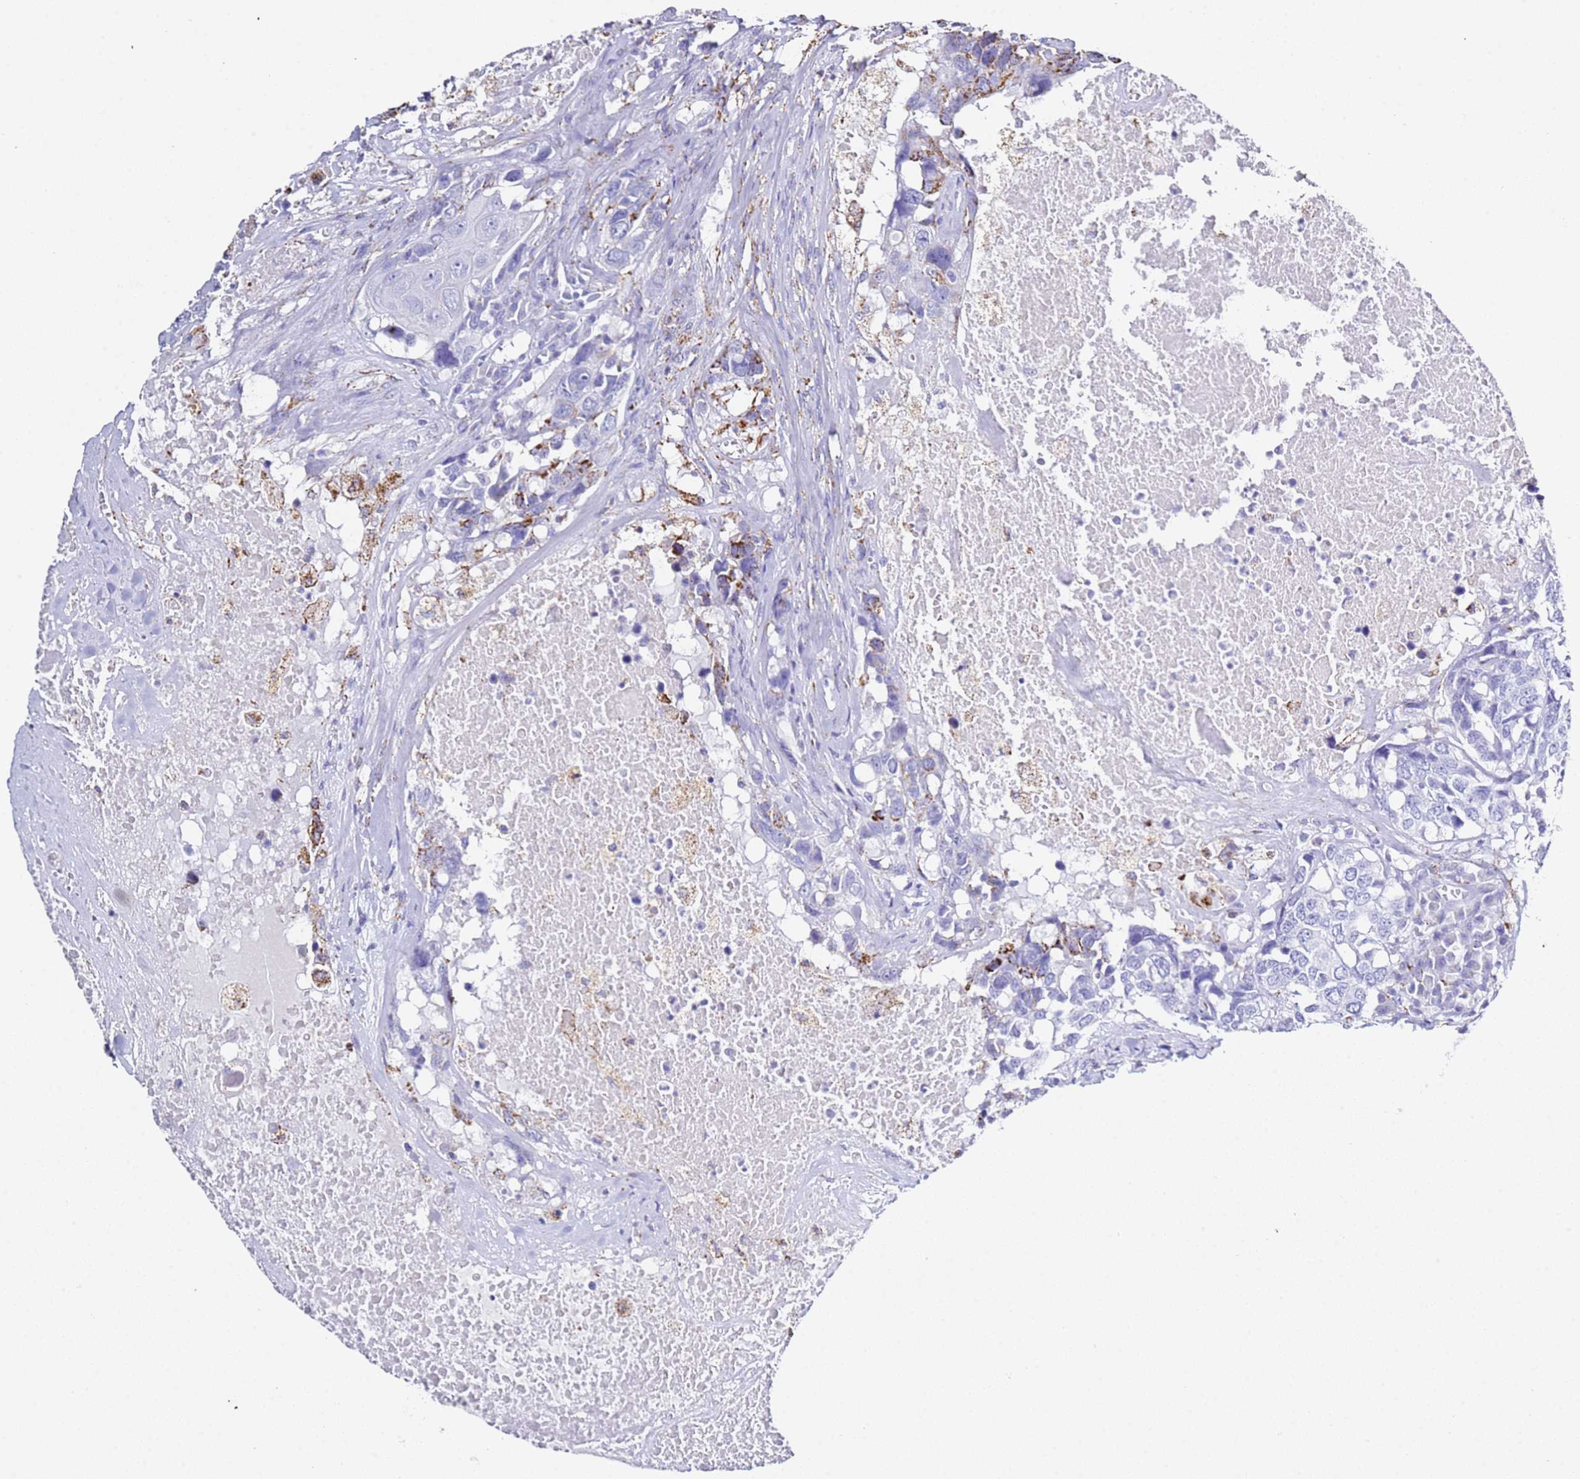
{"staining": {"intensity": "negative", "quantity": "none", "location": "none"}, "tissue": "head and neck cancer", "cell_type": "Tumor cells", "image_type": "cancer", "snomed": [{"axis": "morphology", "description": "Squamous cell carcinoma, NOS"}, {"axis": "topography", "description": "Head-Neck"}], "caption": "Immunohistochemistry (IHC) image of human head and neck cancer (squamous cell carcinoma) stained for a protein (brown), which exhibits no expression in tumor cells.", "gene": "PTBP2", "patient": {"sex": "male", "age": 66}}